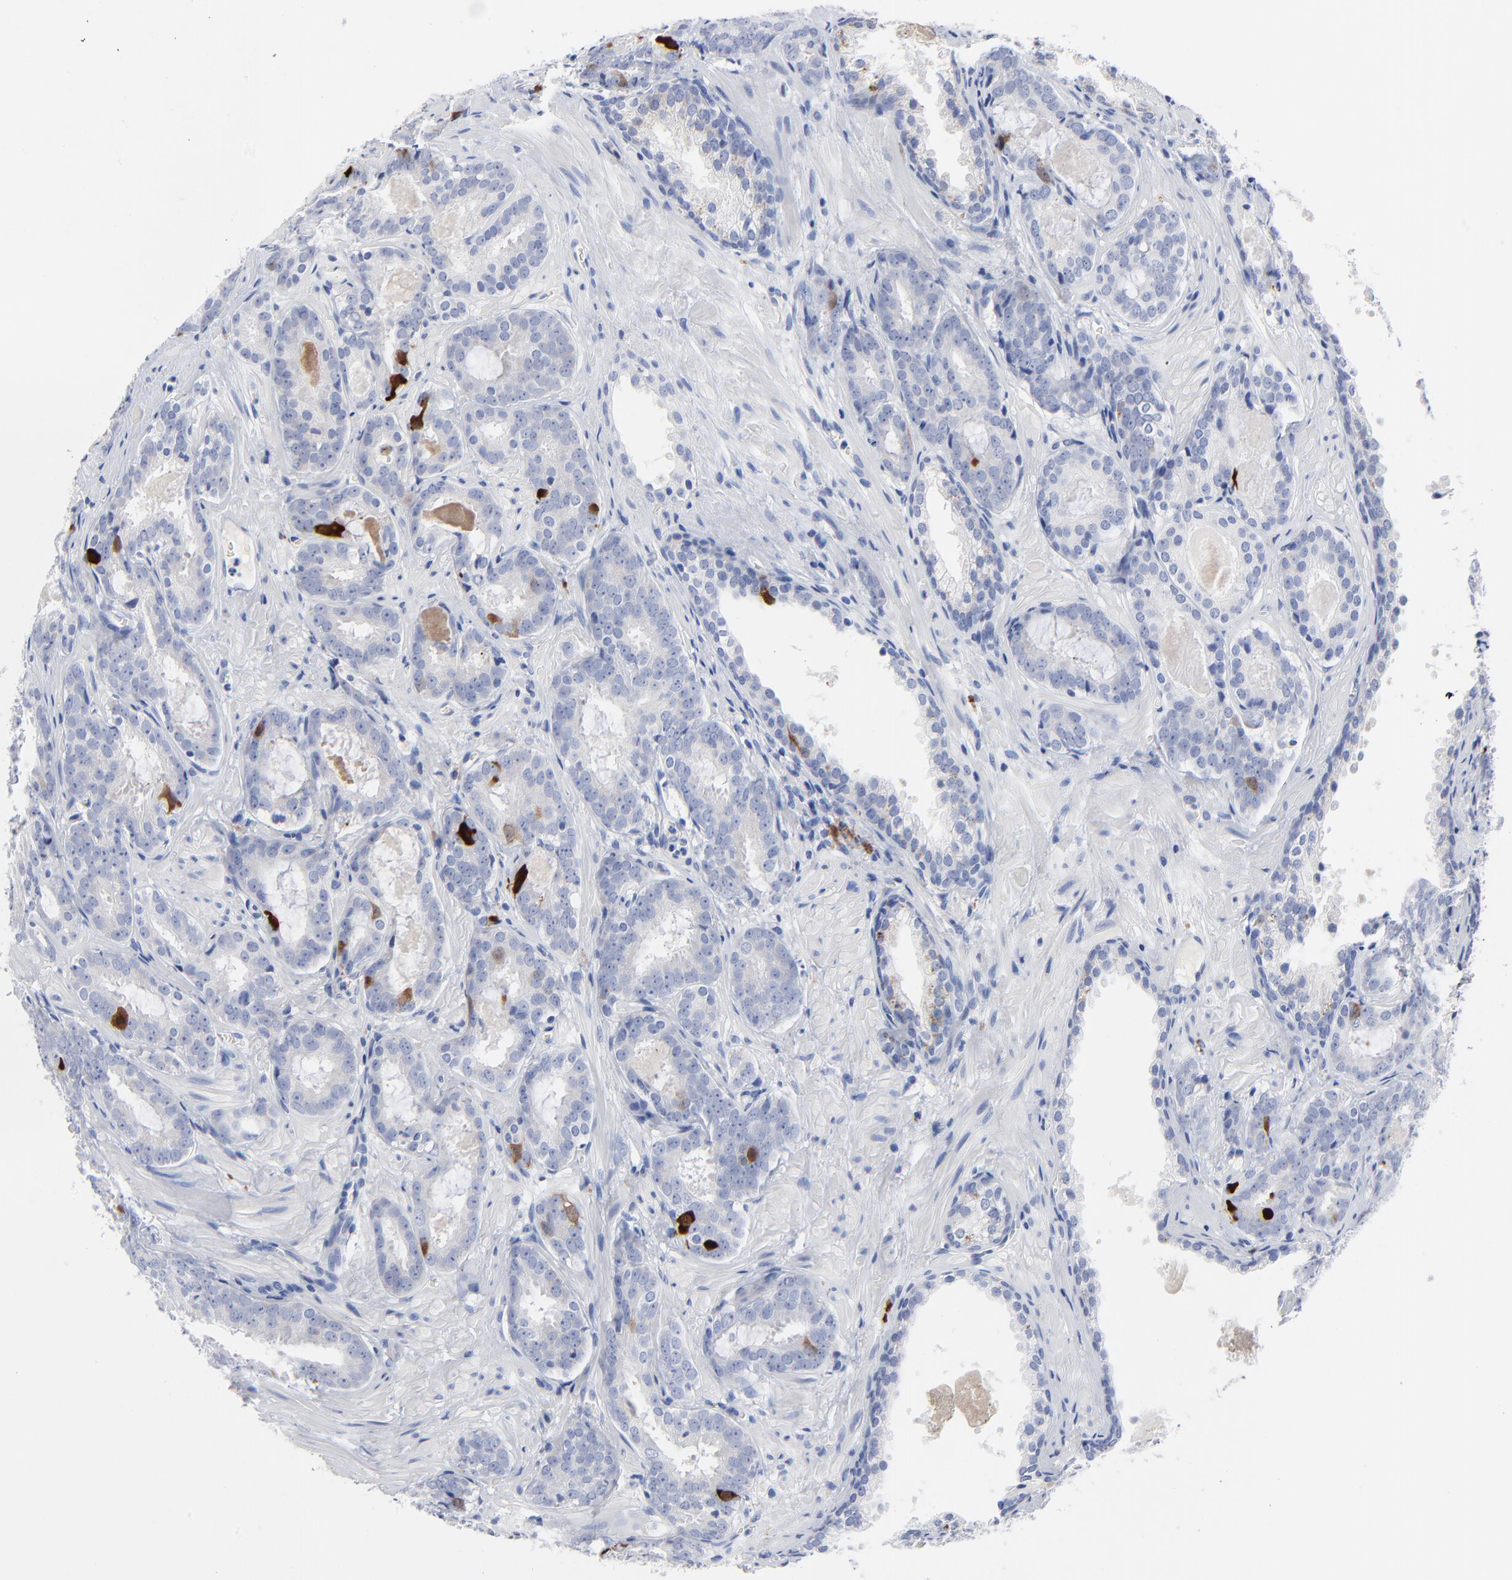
{"staining": {"intensity": "moderate", "quantity": "<25%", "location": "cytoplasmic/membranous,nuclear"}, "tissue": "prostate cancer", "cell_type": "Tumor cells", "image_type": "cancer", "snomed": [{"axis": "morphology", "description": "Adenocarcinoma, Medium grade"}, {"axis": "topography", "description": "Prostate"}], "caption": "Adenocarcinoma (medium-grade) (prostate) stained for a protein reveals moderate cytoplasmic/membranous and nuclear positivity in tumor cells. Using DAB (brown) and hematoxylin (blue) stains, captured at high magnification using brightfield microscopy.", "gene": "CDK1", "patient": {"sex": "male", "age": 64}}